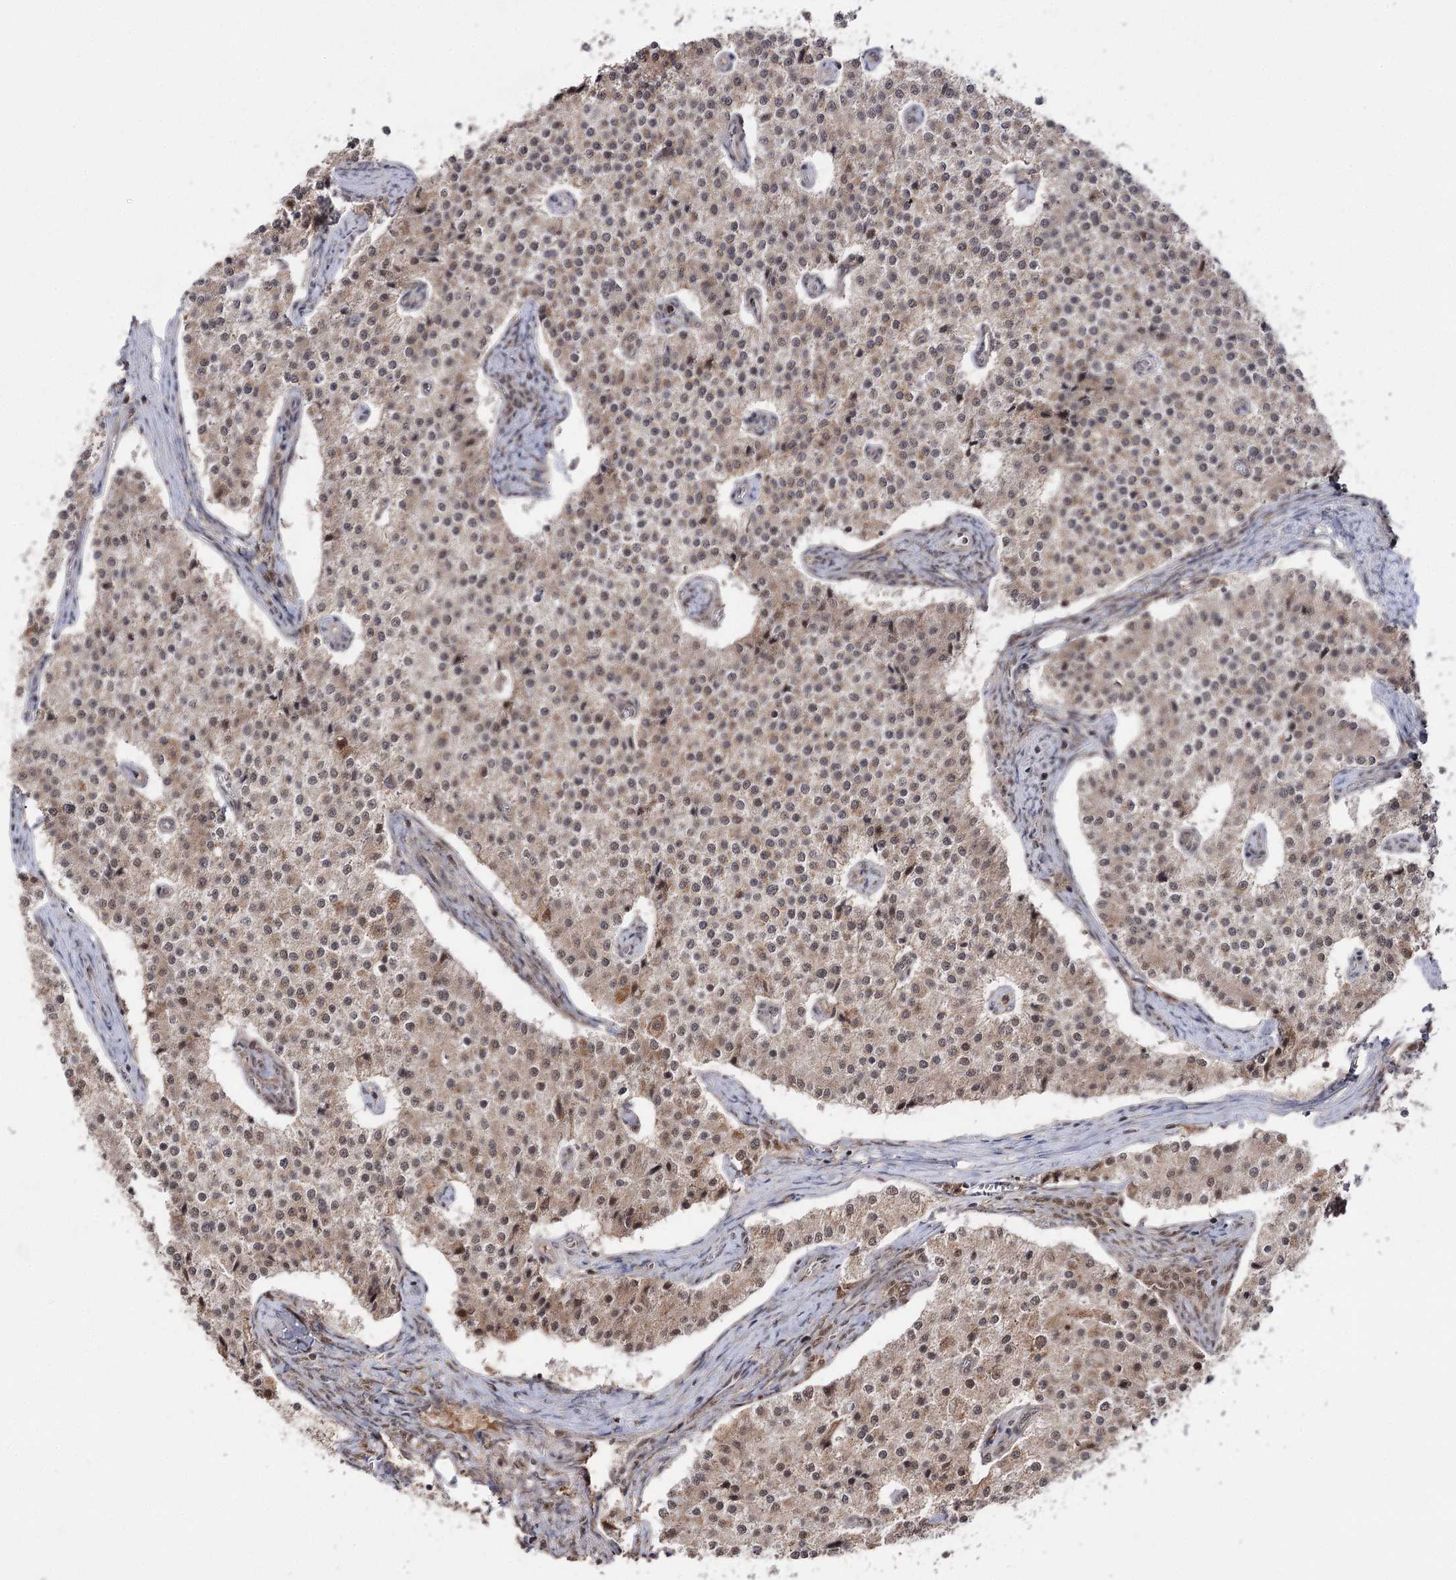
{"staining": {"intensity": "weak", "quantity": ">75%", "location": "cytoplasmic/membranous,nuclear"}, "tissue": "carcinoid", "cell_type": "Tumor cells", "image_type": "cancer", "snomed": [{"axis": "morphology", "description": "Carcinoid, malignant, NOS"}, {"axis": "topography", "description": "Colon"}], "caption": "Tumor cells demonstrate low levels of weak cytoplasmic/membranous and nuclear staining in about >75% of cells in human carcinoid. Using DAB (3,3'-diaminobenzidine) (brown) and hematoxylin (blue) stains, captured at high magnification using brightfield microscopy.", "gene": "FAM53B", "patient": {"sex": "female", "age": 52}}